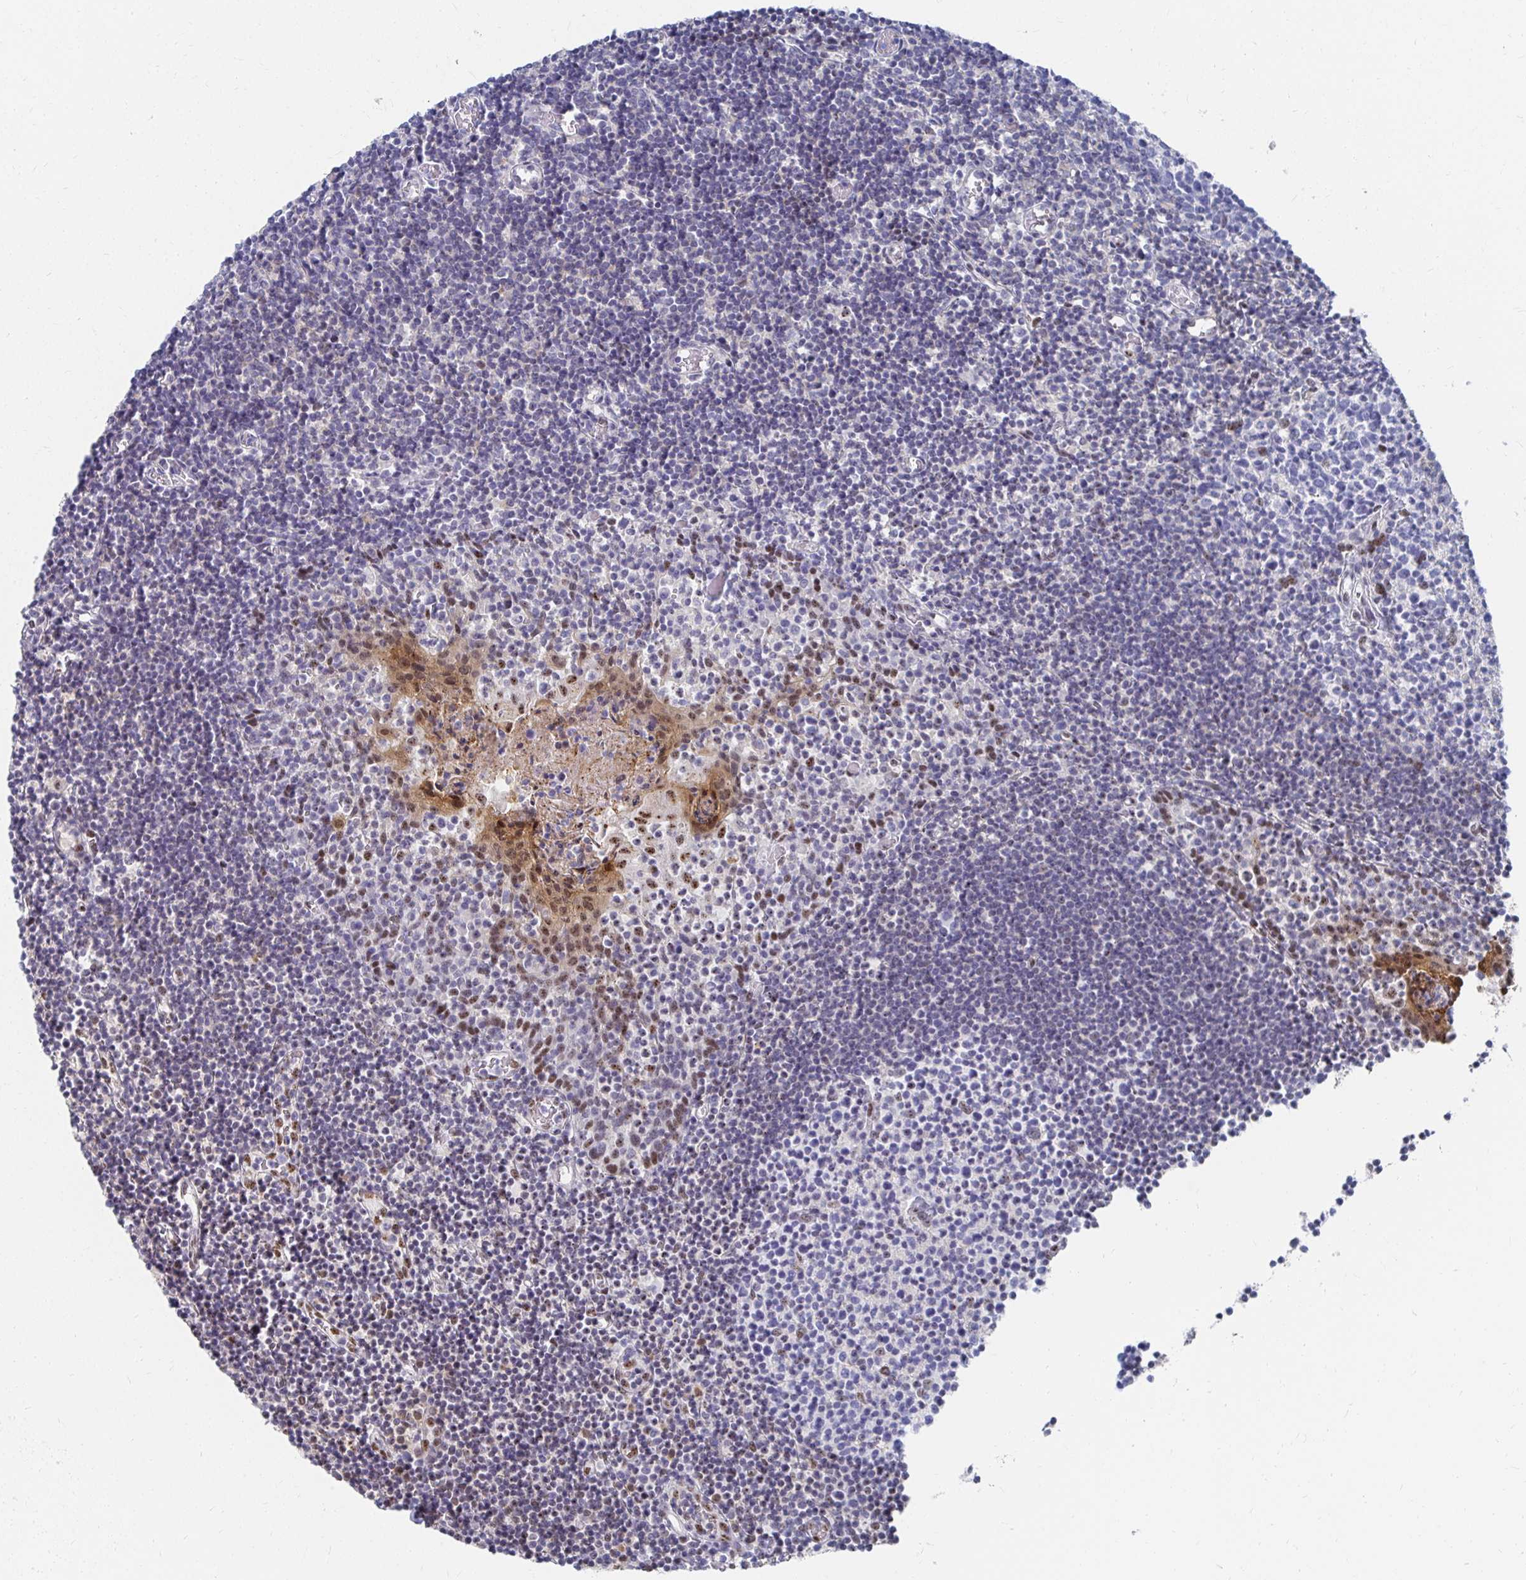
{"staining": {"intensity": "moderate", "quantity": "<25%", "location": "nuclear"}, "tissue": "tonsil", "cell_type": "Germinal center cells", "image_type": "normal", "snomed": [{"axis": "morphology", "description": "Normal tissue, NOS"}, {"axis": "topography", "description": "Tonsil"}], "caption": "High-magnification brightfield microscopy of unremarkable tonsil stained with DAB (brown) and counterstained with hematoxylin (blue). germinal center cells exhibit moderate nuclear expression is identified in about<25% of cells.", "gene": "CLIC3", "patient": {"sex": "female", "age": 10}}